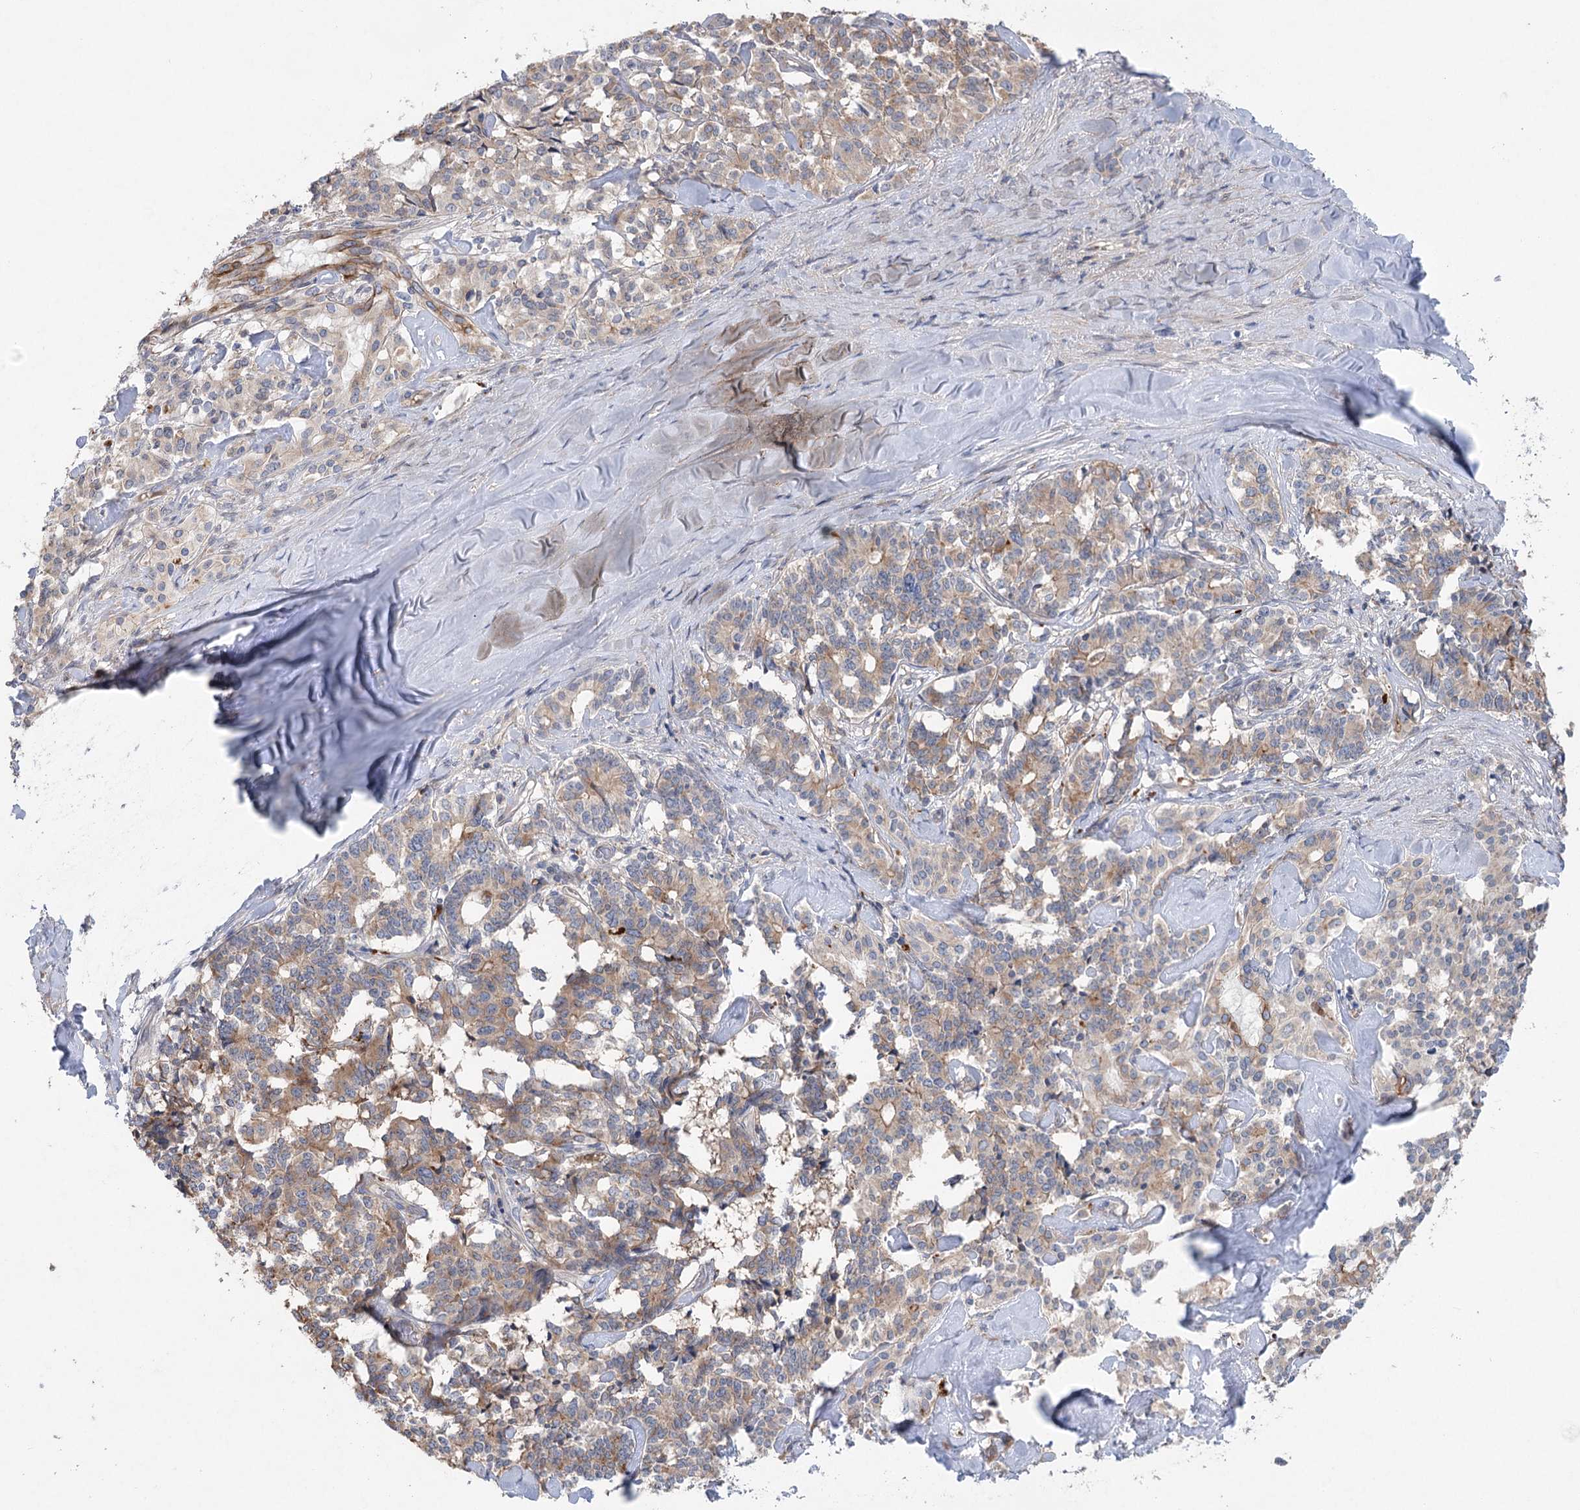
{"staining": {"intensity": "weak", "quantity": "25%-75%", "location": "cytoplasmic/membranous"}, "tissue": "pancreatic cancer", "cell_type": "Tumor cells", "image_type": "cancer", "snomed": [{"axis": "morphology", "description": "Adenocarcinoma, NOS"}, {"axis": "topography", "description": "Pancreas"}], "caption": "Brown immunohistochemical staining in human adenocarcinoma (pancreatic) displays weak cytoplasmic/membranous staining in about 25%-75% of tumor cells.", "gene": "SCN11A", "patient": {"sex": "female", "age": 74}}